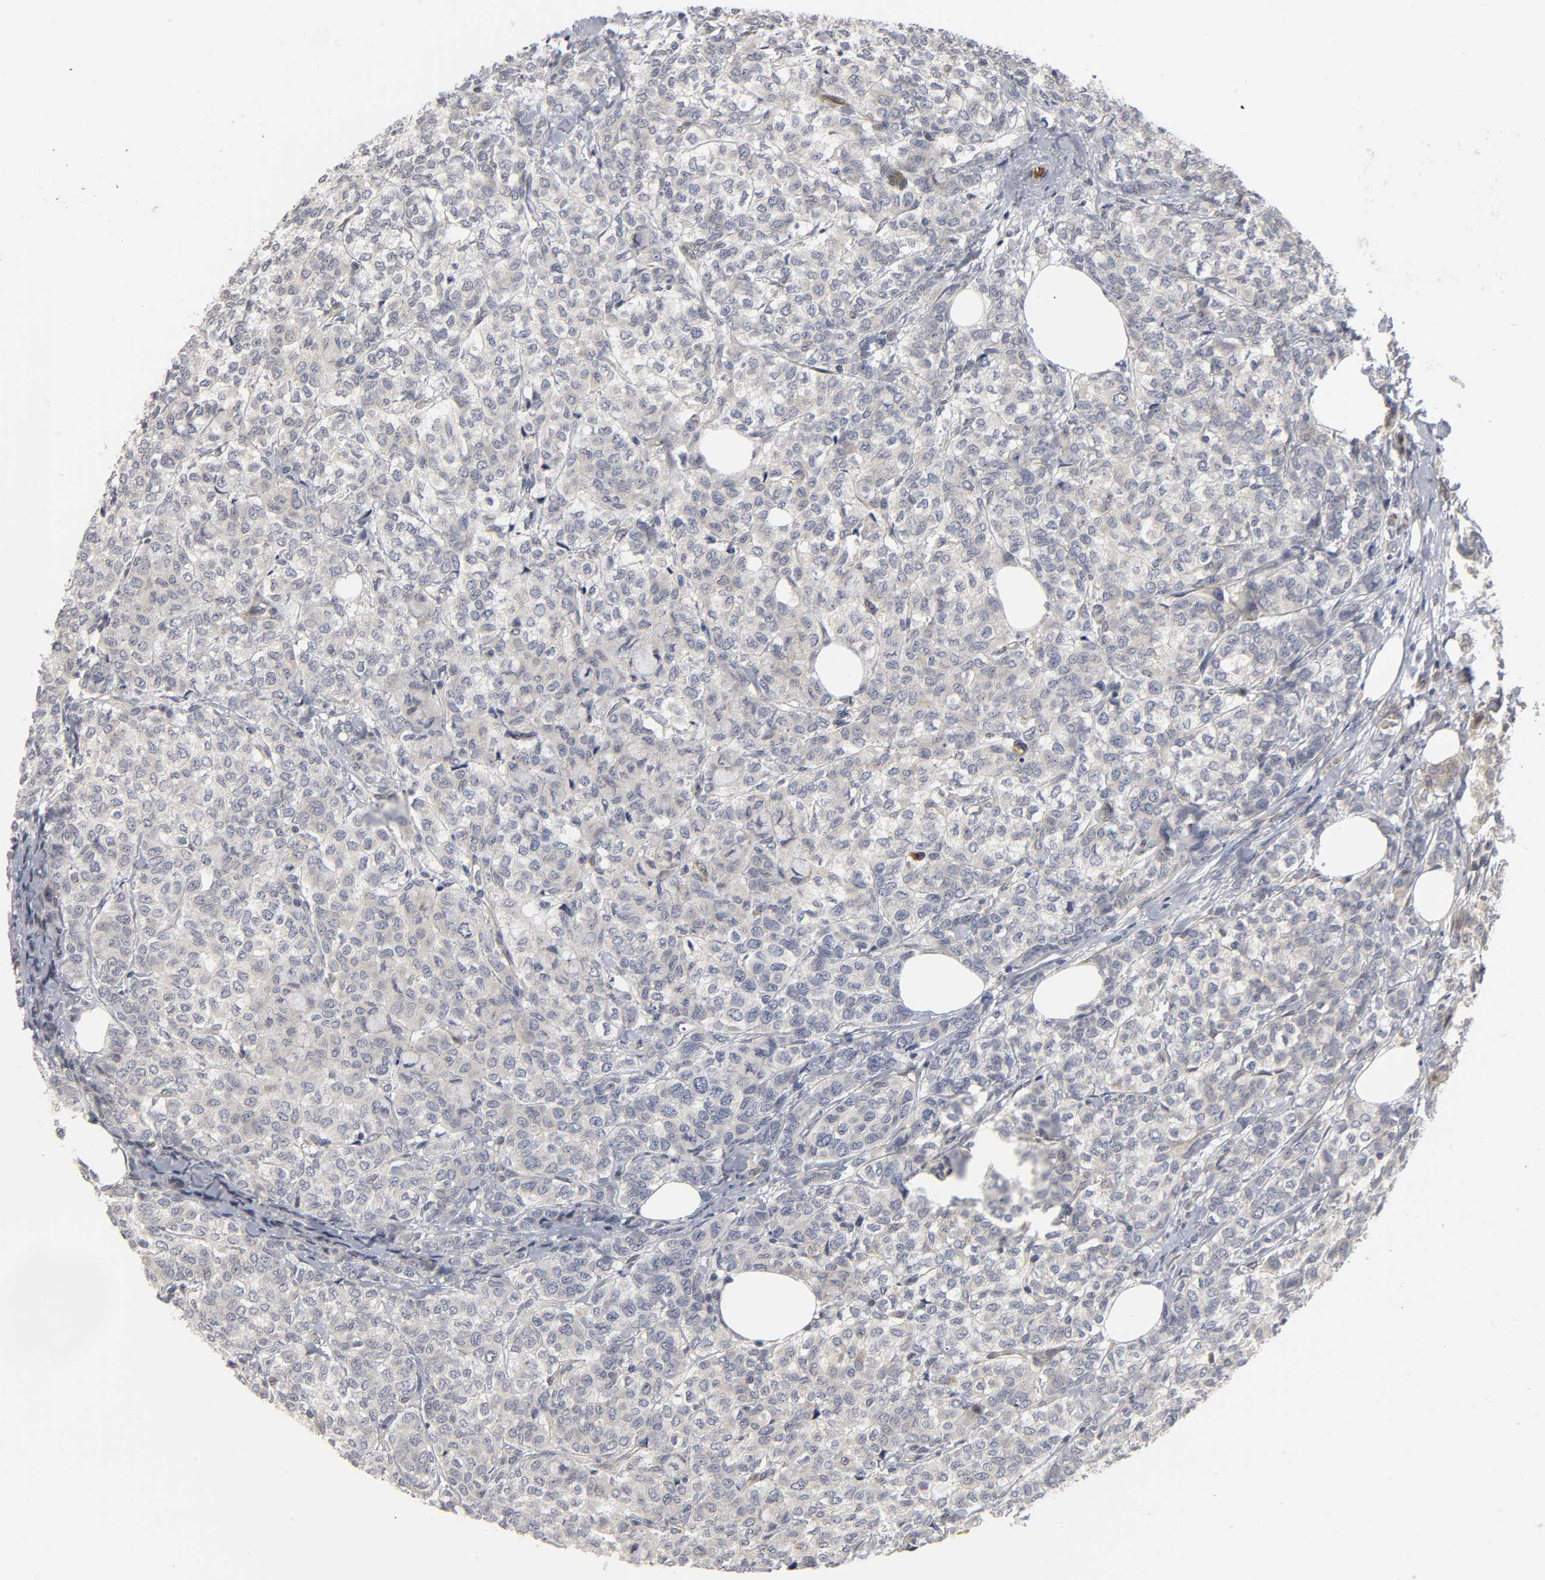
{"staining": {"intensity": "negative", "quantity": "none", "location": "none"}, "tissue": "breast cancer", "cell_type": "Tumor cells", "image_type": "cancer", "snomed": [{"axis": "morphology", "description": "Lobular carcinoma"}, {"axis": "topography", "description": "Breast"}], "caption": "The photomicrograph demonstrates no staining of tumor cells in lobular carcinoma (breast).", "gene": "ASB6", "patient": {"sex": "female", "age": 60}}